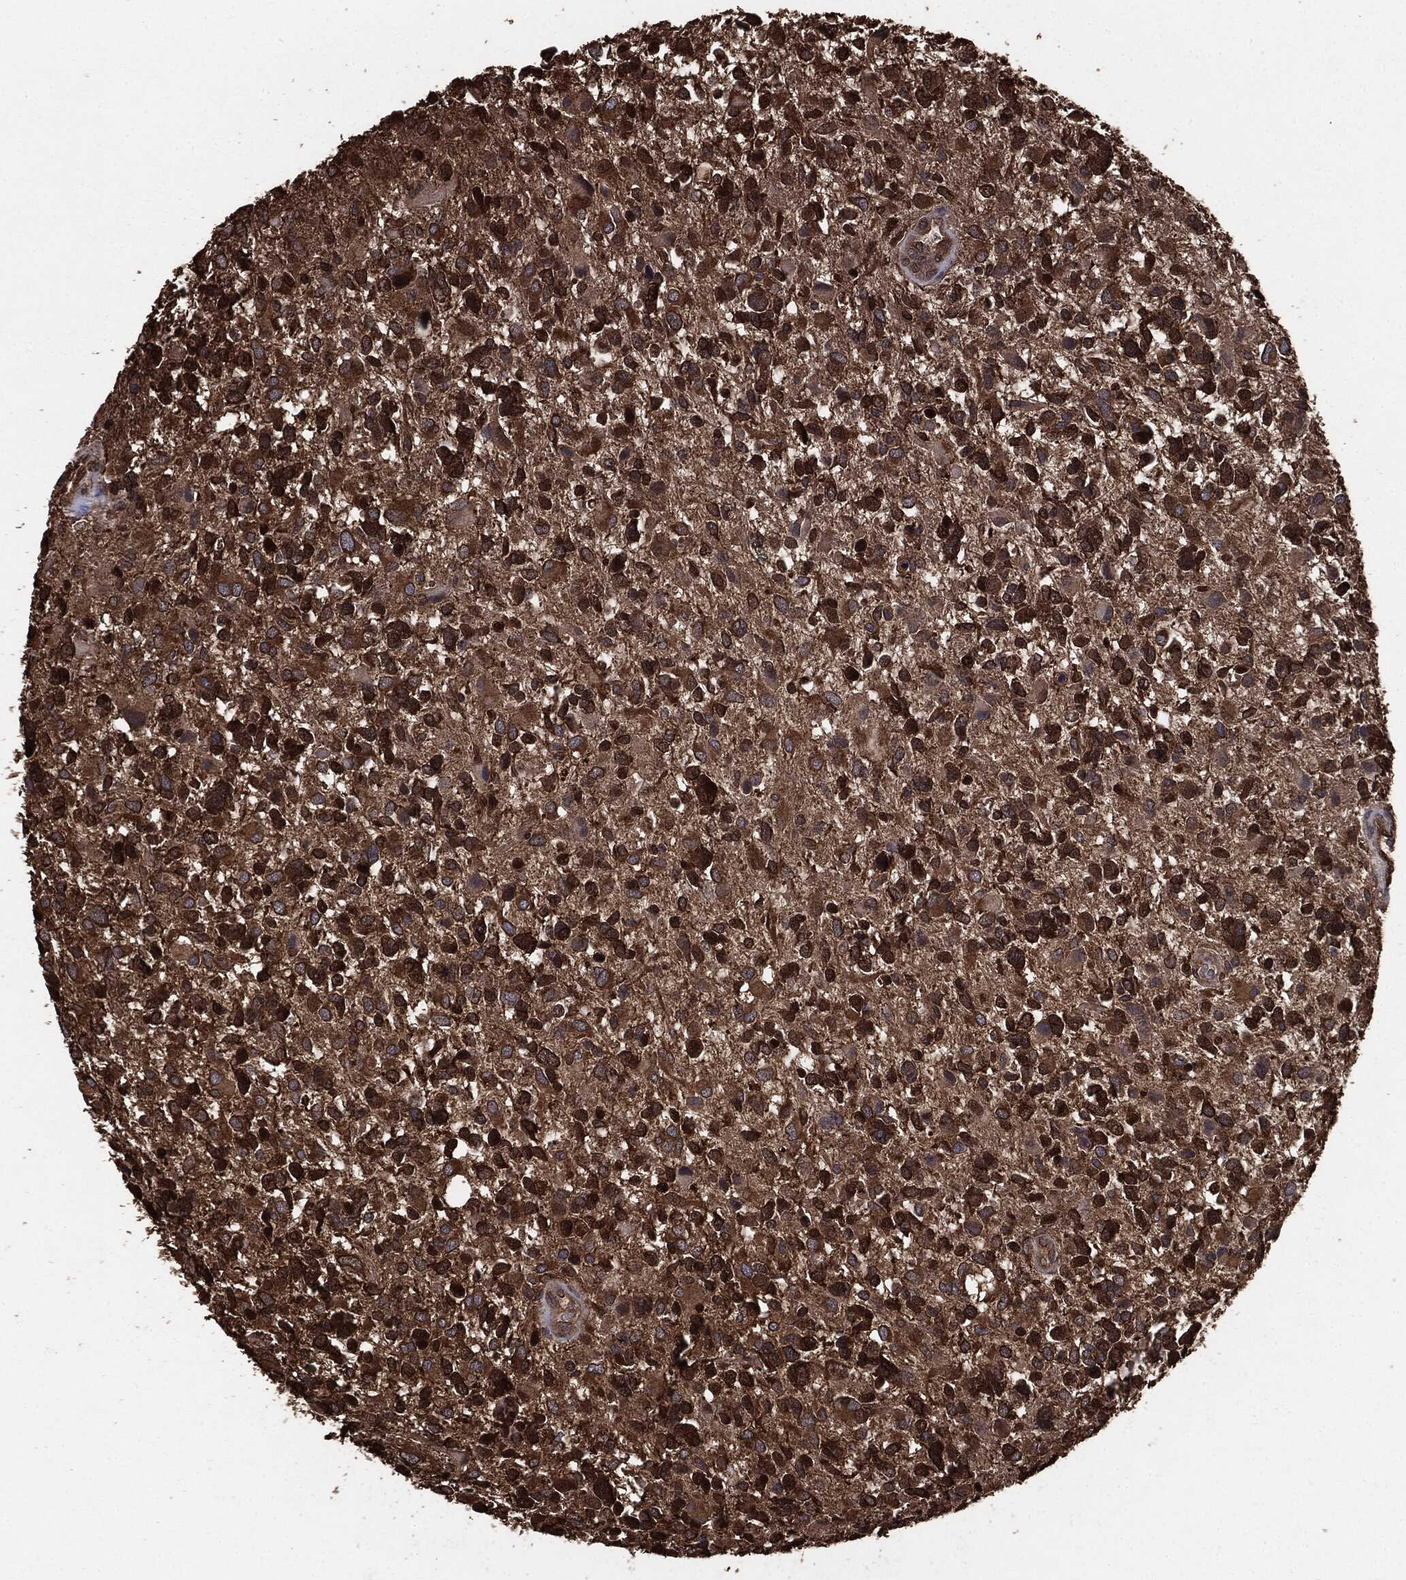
{"staining": {"intensity": "strong", "quantity": ">75%", "location": "cytoplasmic/membranous"}, "tissue": "glioma", "cell_type": "Tumor cells", "image_type": "cancer", "snomed": [{"axis": "morphology", "description": "Glioma, malignant, Low grade"}, {"axis": "topography", "description": "Brain"}], "caption": "An IHC photomicrograph of tumor tissue is shown. Protein staining in brown labels strong cytoplasmic/membranous positivity in malignant glioma (low-grade) within tumor cells. Using DAB (brown) and hematoxylin (blue) stains, captured at high magnification using brightfield microscopy.", "gene": "NME1", "patient": {"sex": "female", "age": 32}}